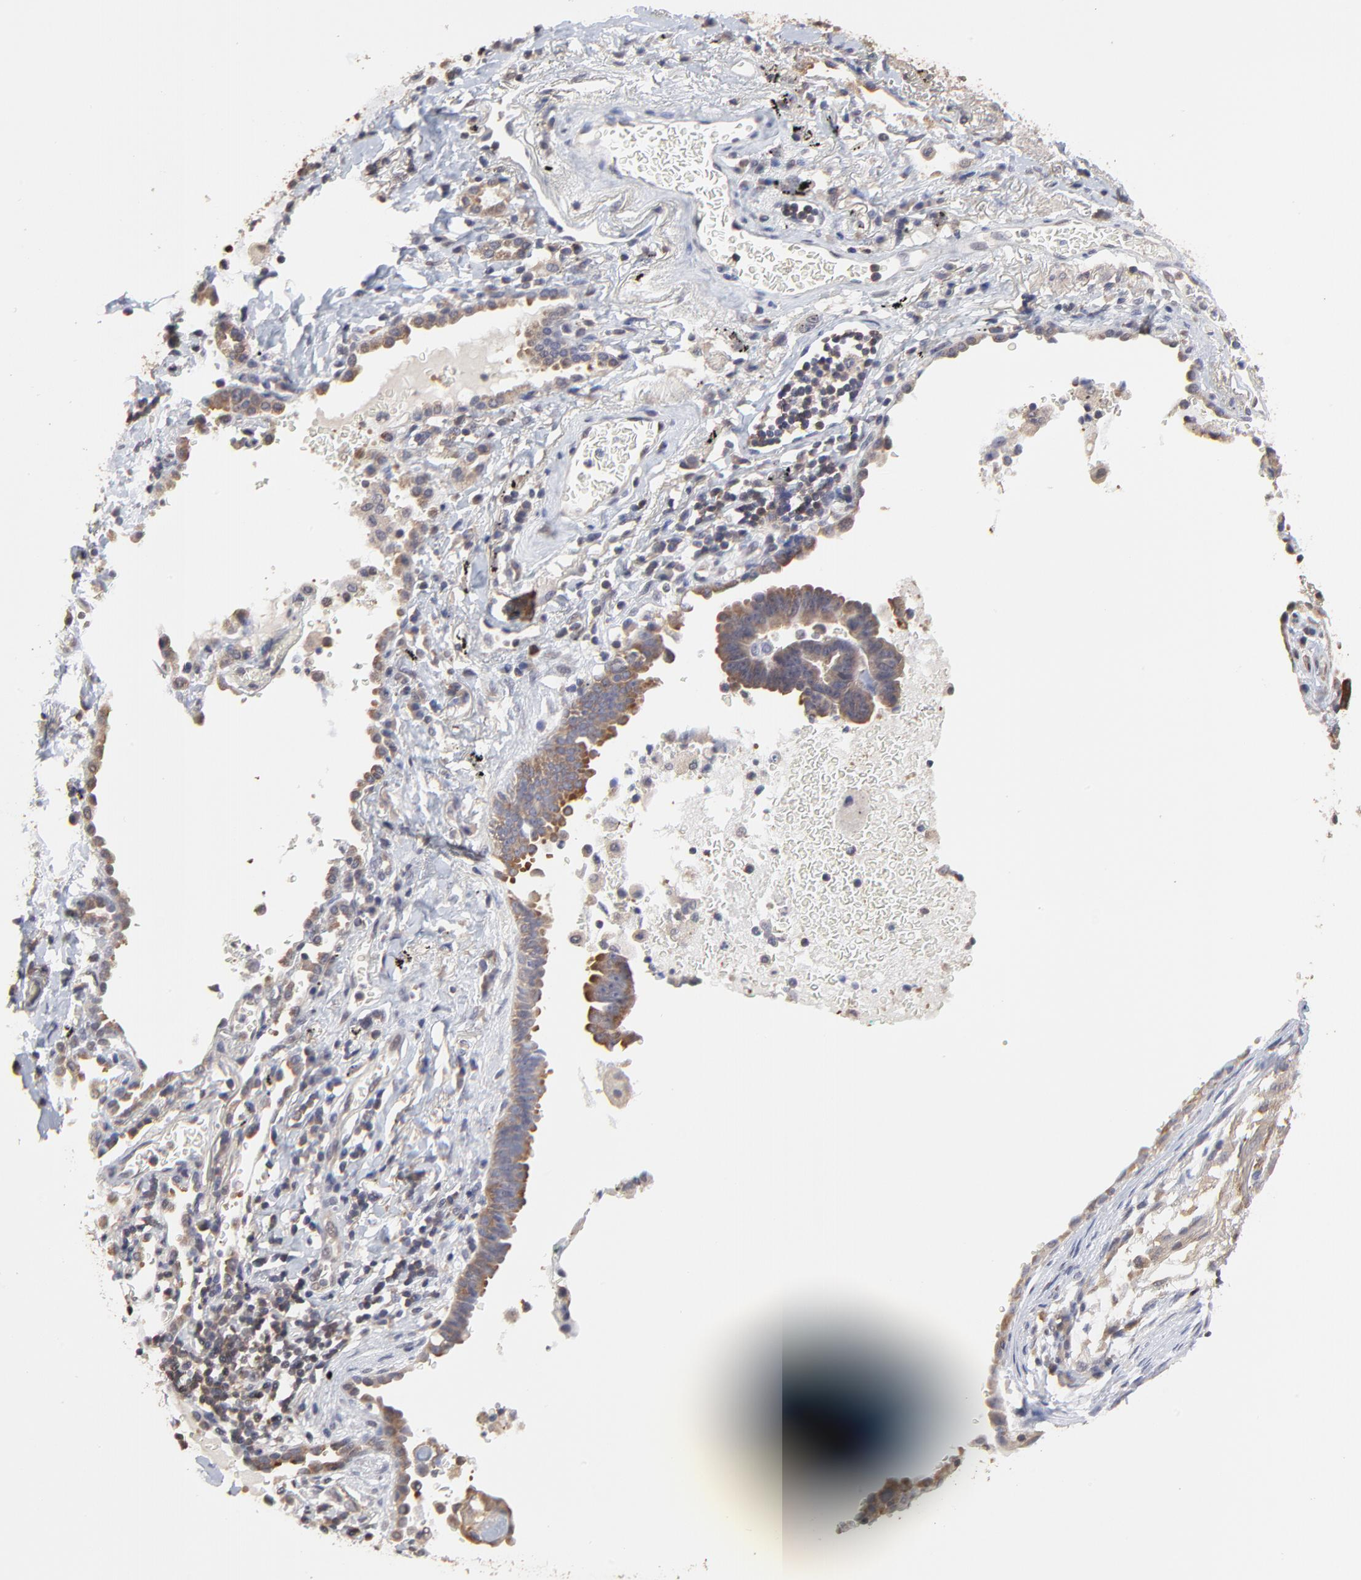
{"staining": {"intensity": "moderate", "quantity": ">75%", "location": "cytoplasmic/membranous"}, "tissue": "lung cancer", "cell_type": "Tumor cells", "image_type": "cancer", "snomed": [{"axis": "morphology", "description": "Adenocarcinoma, NOS"}, {"axis": "topography", "description": "Lung"}], "caption": "Immunohistochemical staining of human lung cancer reveals medium levels of moderate cytoplasmic/membranous staining in about >75% of tumor cells.", "gene": "CCT2", "patient": {"sex": "female", "age": 64}}